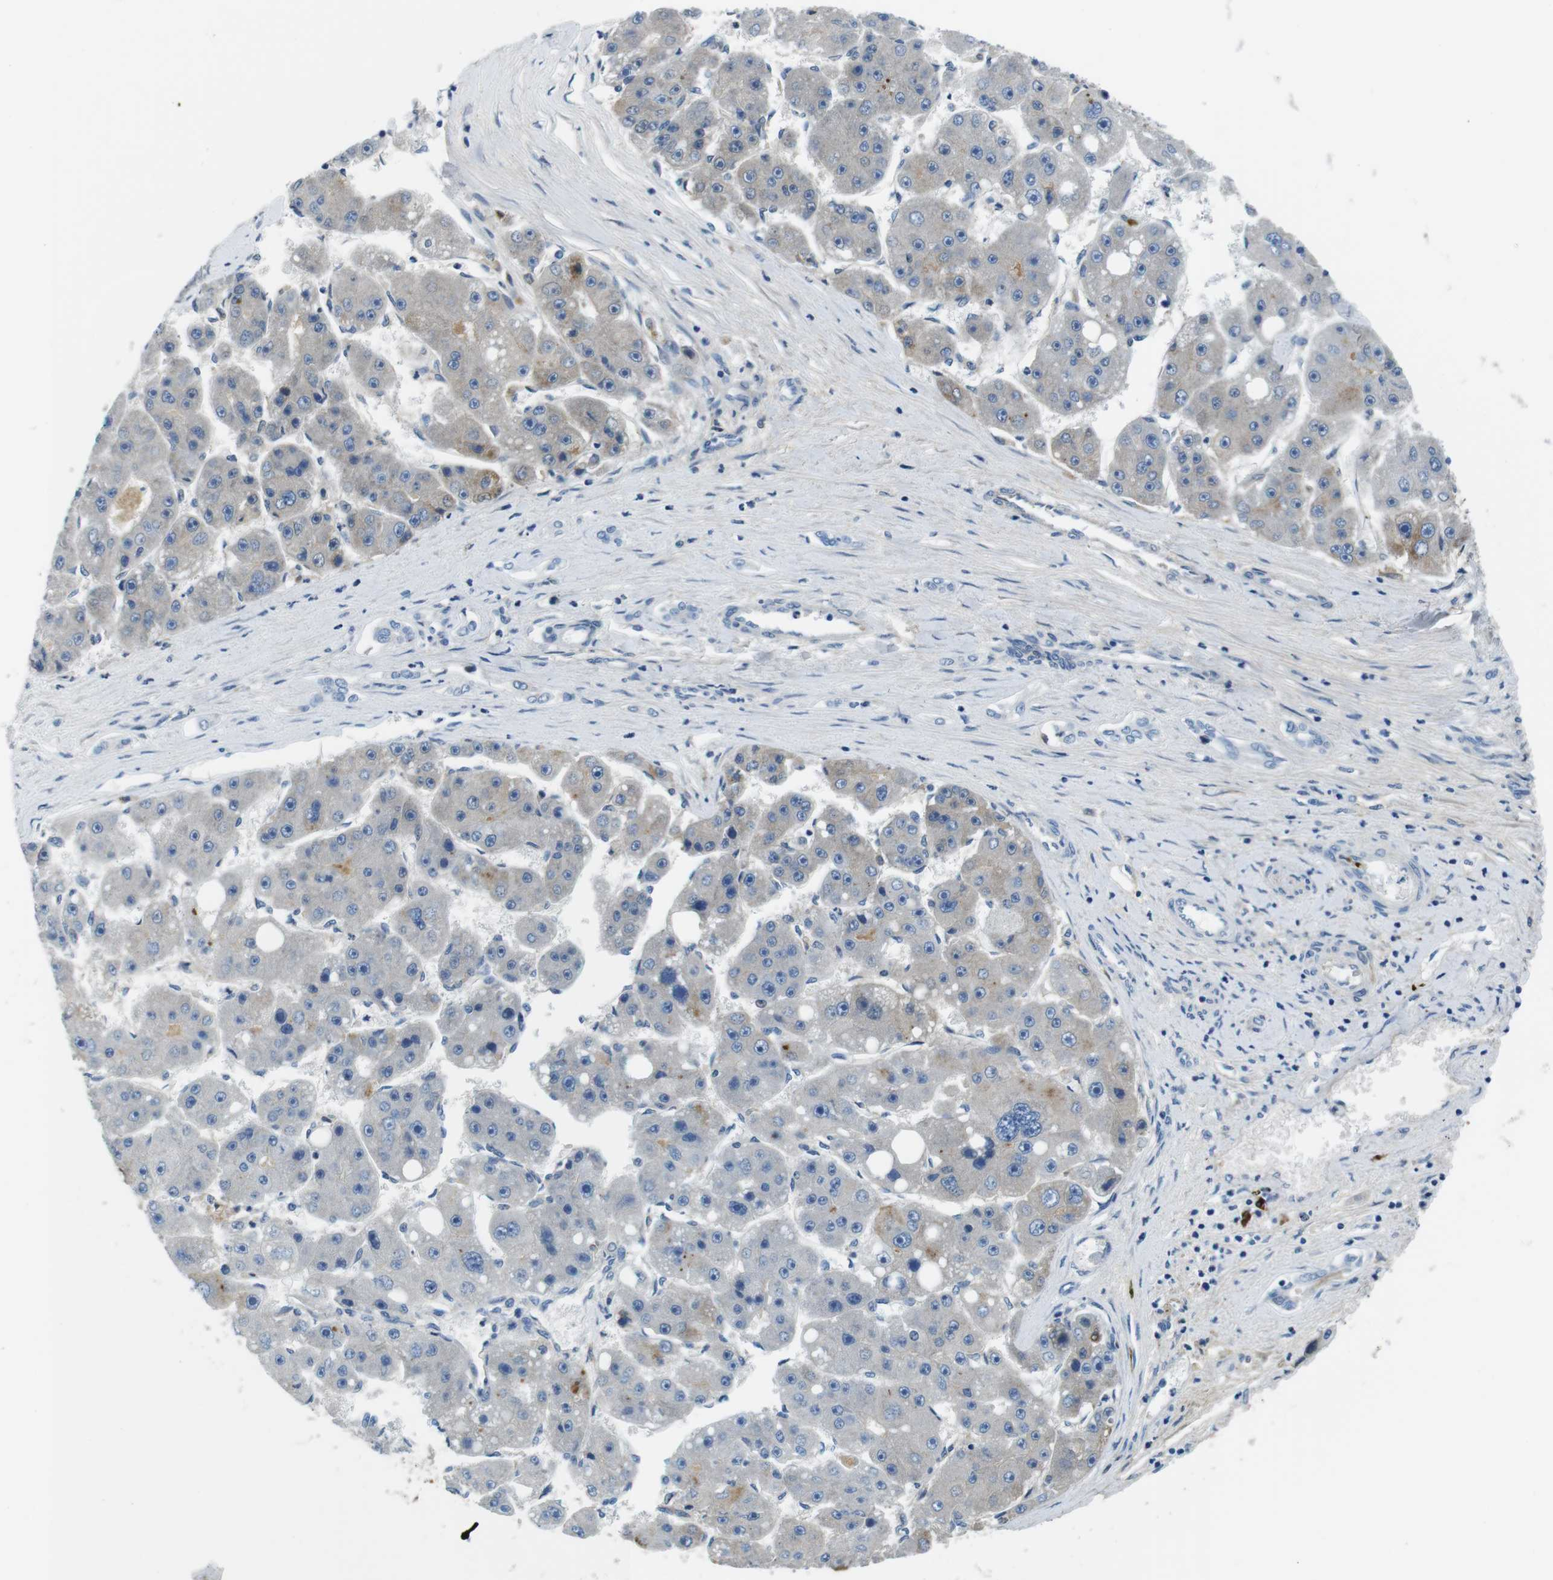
{"staining": {"intensity": "weak", "quantity": "<25%", "location": "cytoplasmic/membranous"}, "tissue": "liver cancer", "cell_type": "Tumor cells", "image_type": "cancer", "snomed": [{"axis": "morphology", "description": "Carcinoma, Hepatocellular, NOS"}, {"axis": "topography", "description": "Liver"}], "caption": "IHC micrograph of human liver hepatocellular carcinoma stained for a protein (brown), which demonstrates no positivity in tumor cells.", "gene": "IGKC", "patient": {"sex": "female", "age": 61}}